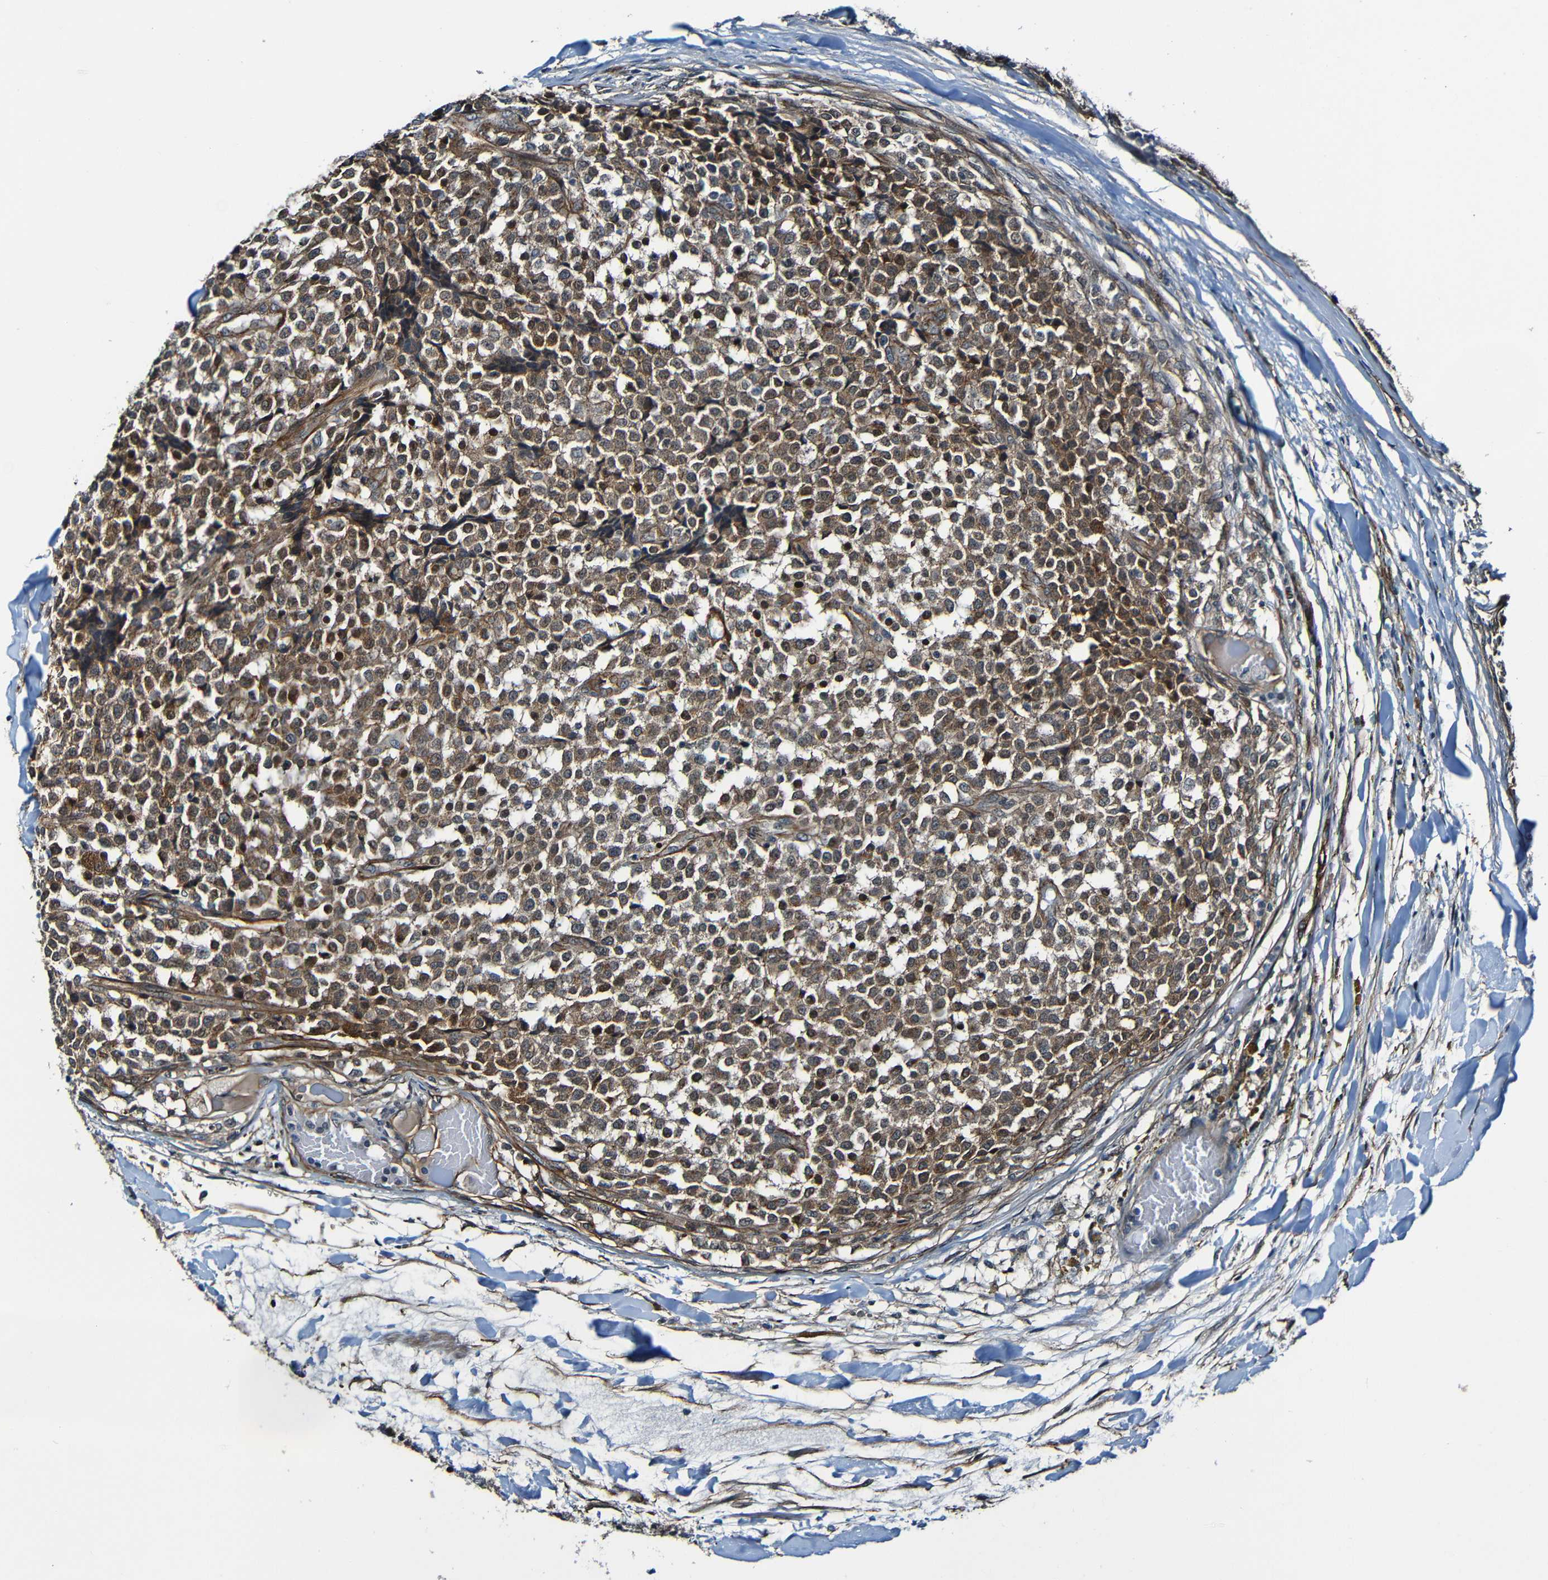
{"staining": {"intensity": "moderate", "quantity": ">75%", "location": "cytoplasmic/membranous,nuclear"}, "tissue": "testis cancer", "cell_type": "Tumor cells", "image_type": "cancer", "snomed": [{"axis": "morphology", "description": "Seminoma, NOS"}, {"axis": "topography", "description": "Testis"}], "caption": "Immunohistochemical staining of human seminoma (testis) shows moderate cytoplasmic/membranous and nuclear protein positivity in about >75% of tumor cells.", "gene": "LGR5", "patient": {"sex": "male", "age": 59}}